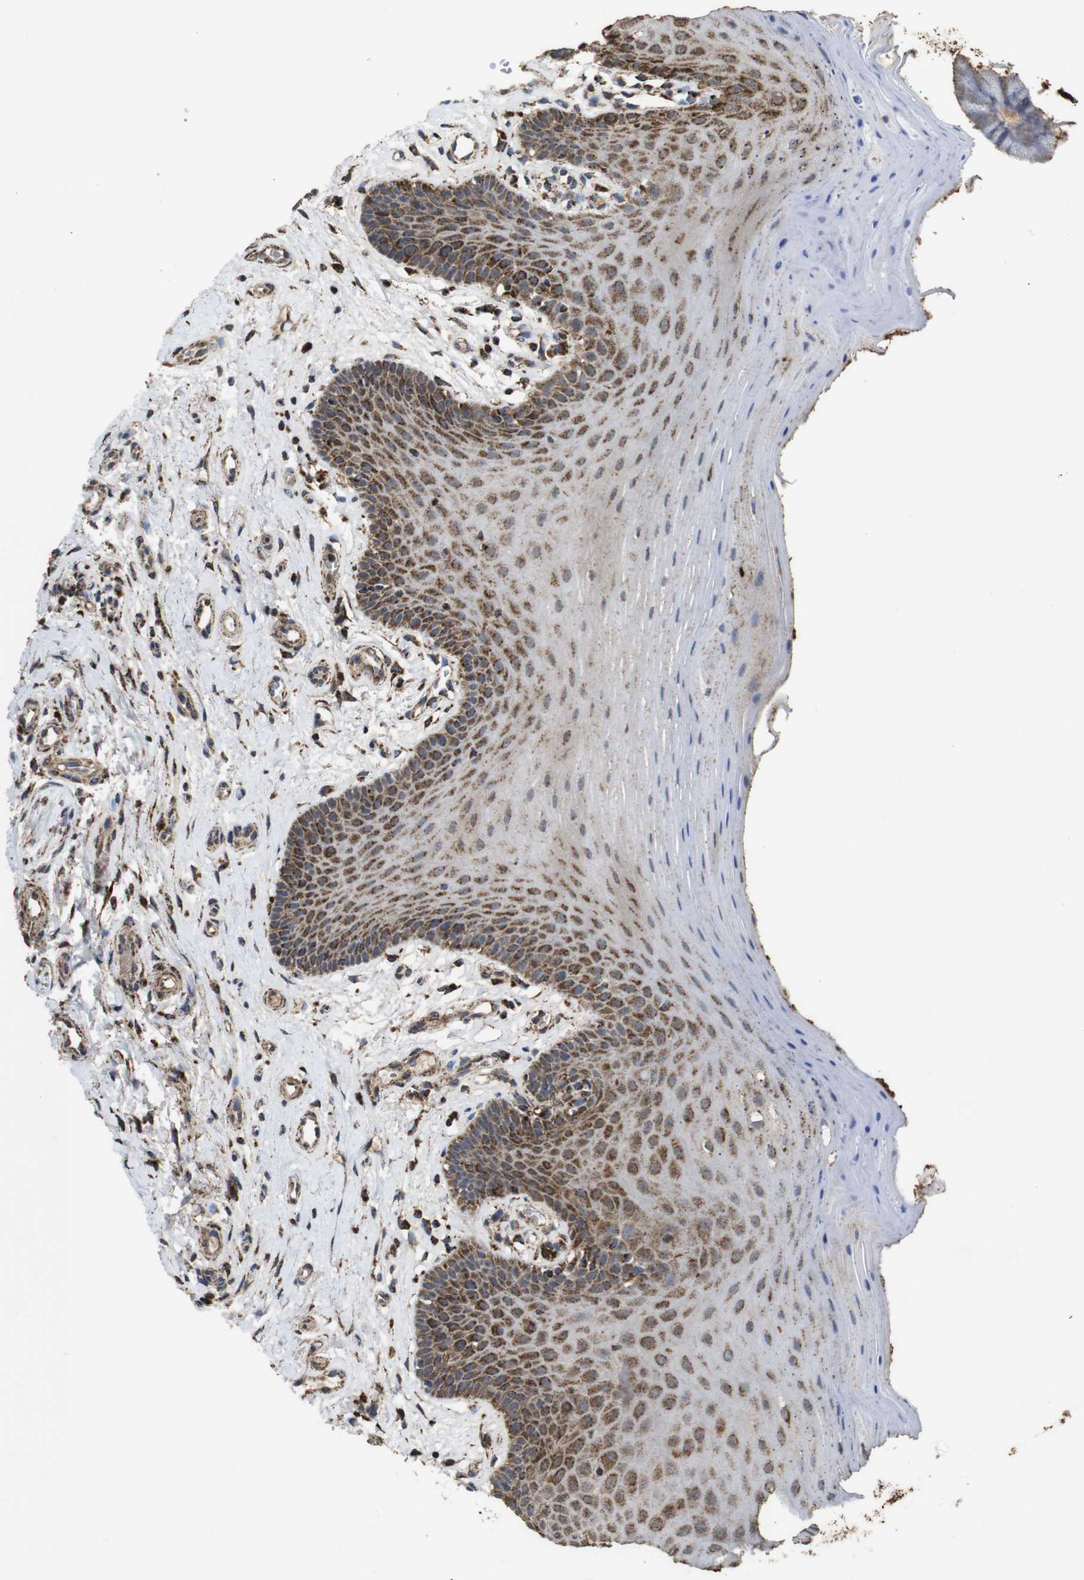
{"staining": {"intensity": "strong", "quantity": ">75%", "location": "cytoplasmic/membranous"}, "tissue": "oral mucosa", "cell_type": "Squamous epithelial cells", "image_type": "normal", "snomed": [{"axis": "morphology", "description": "Normal tissue, NOS"}, {"axis": "topography", "description": "Skeletal muscle"}, {"axis": "topography", "description": "Oral tissue"}], "caption": "Protein staining demonstrates strong cytoplasmic/membranous expression in about >75% of squamous epithelial cells in benign oral mucosa. (brown staining indicates protein expression, while blue staining denotes nuclei).", "gene": "ATP5F1A", "patient": {"sex": "male", "age": 58}}